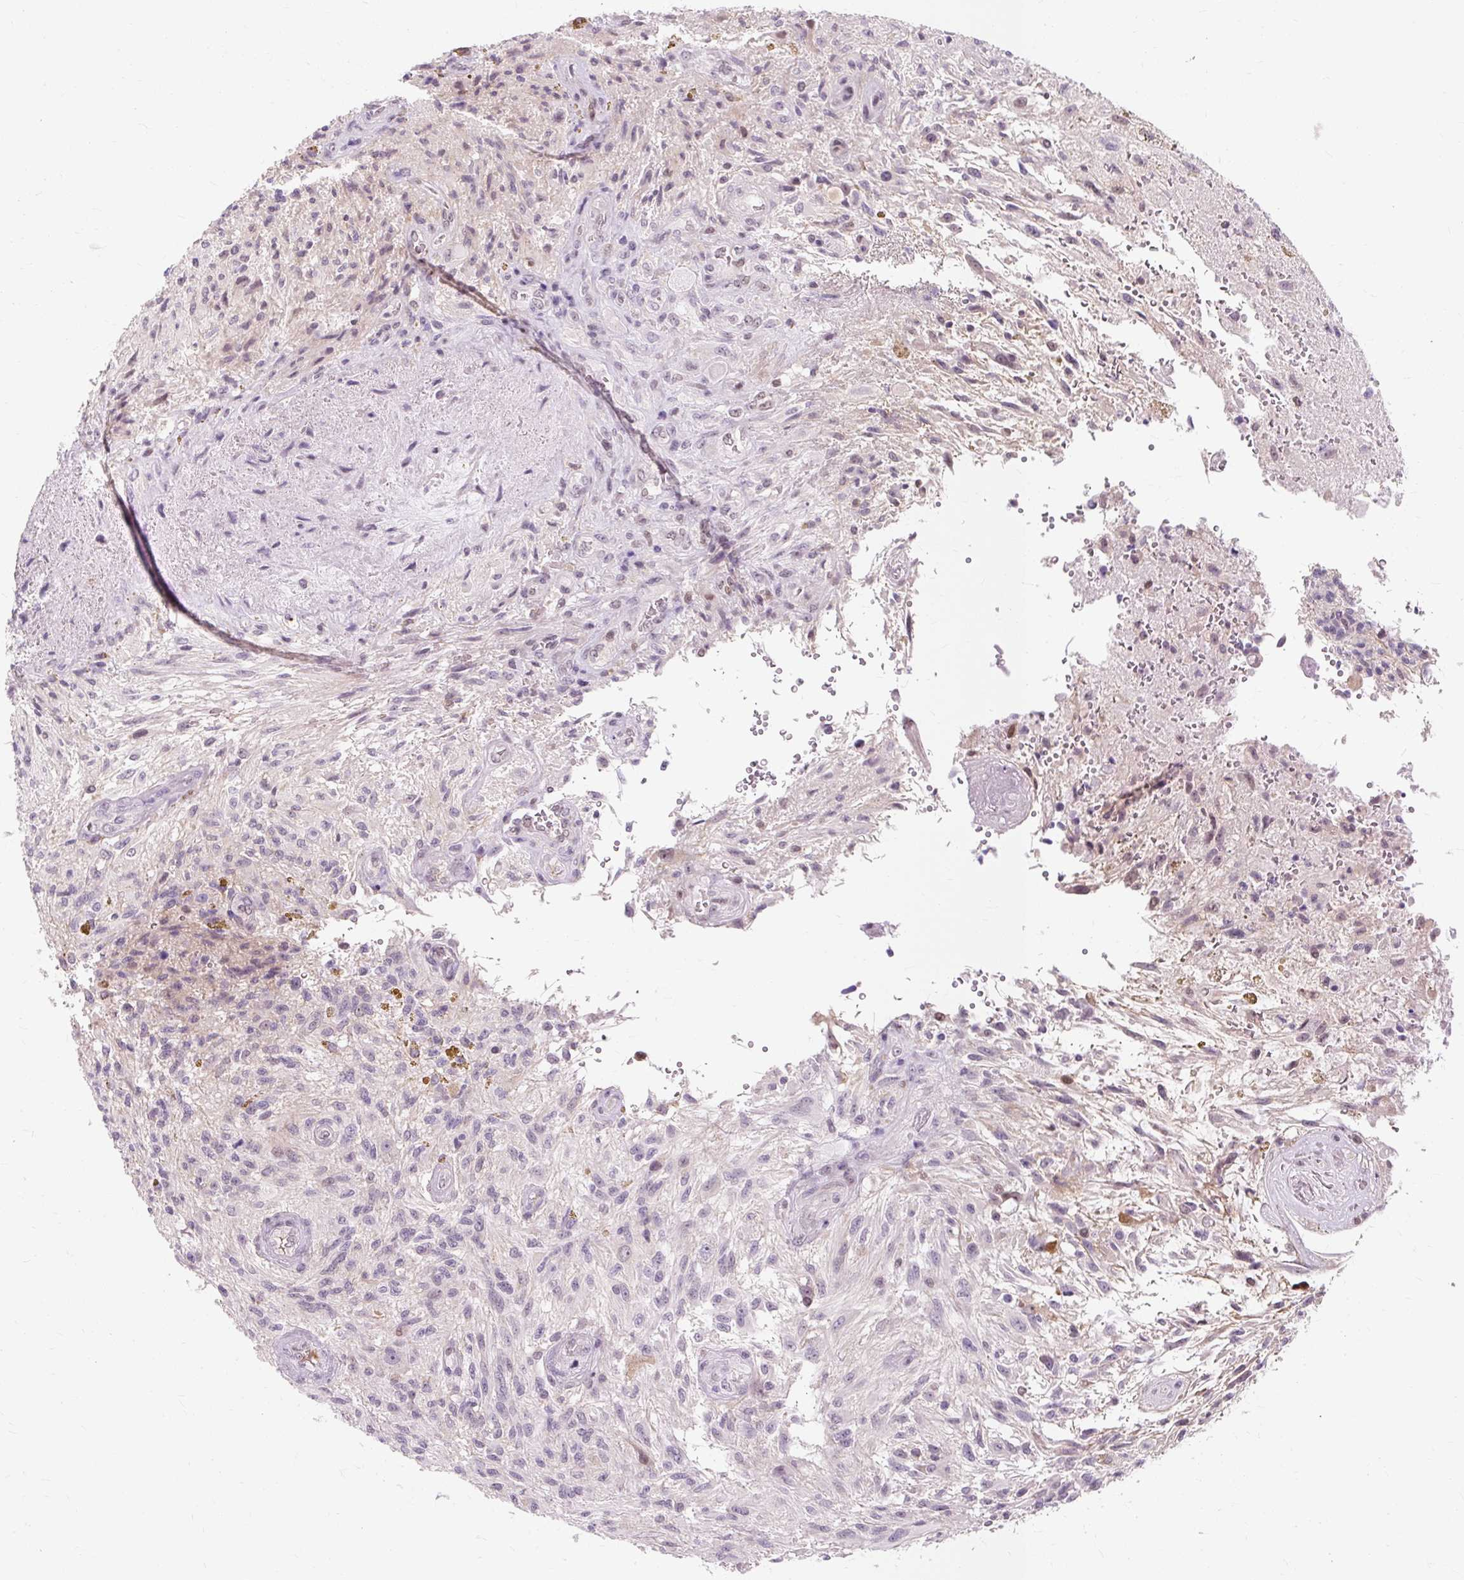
{"staining": {"intensity": "weak", "quantity": "<25%", "location": "nuclear"}, "tissue": "glioma", "cell_type": "Tumor cells", "image_type": "cancer", "snomed": [{"axis": "morphology", "description": "Glioma, malignant, High grade"}, {"axis": "topography", "description": "Brain"}], "caption": "The IHC micrograph has no significant positivity in tumor cells of malignant glioma (high-grade) tissue. (Immunohistochemistry (ihc), brightfield microscopy, high magnification).", "gene": "RYBP", "patient": {"sex": "male", "age": 56}}